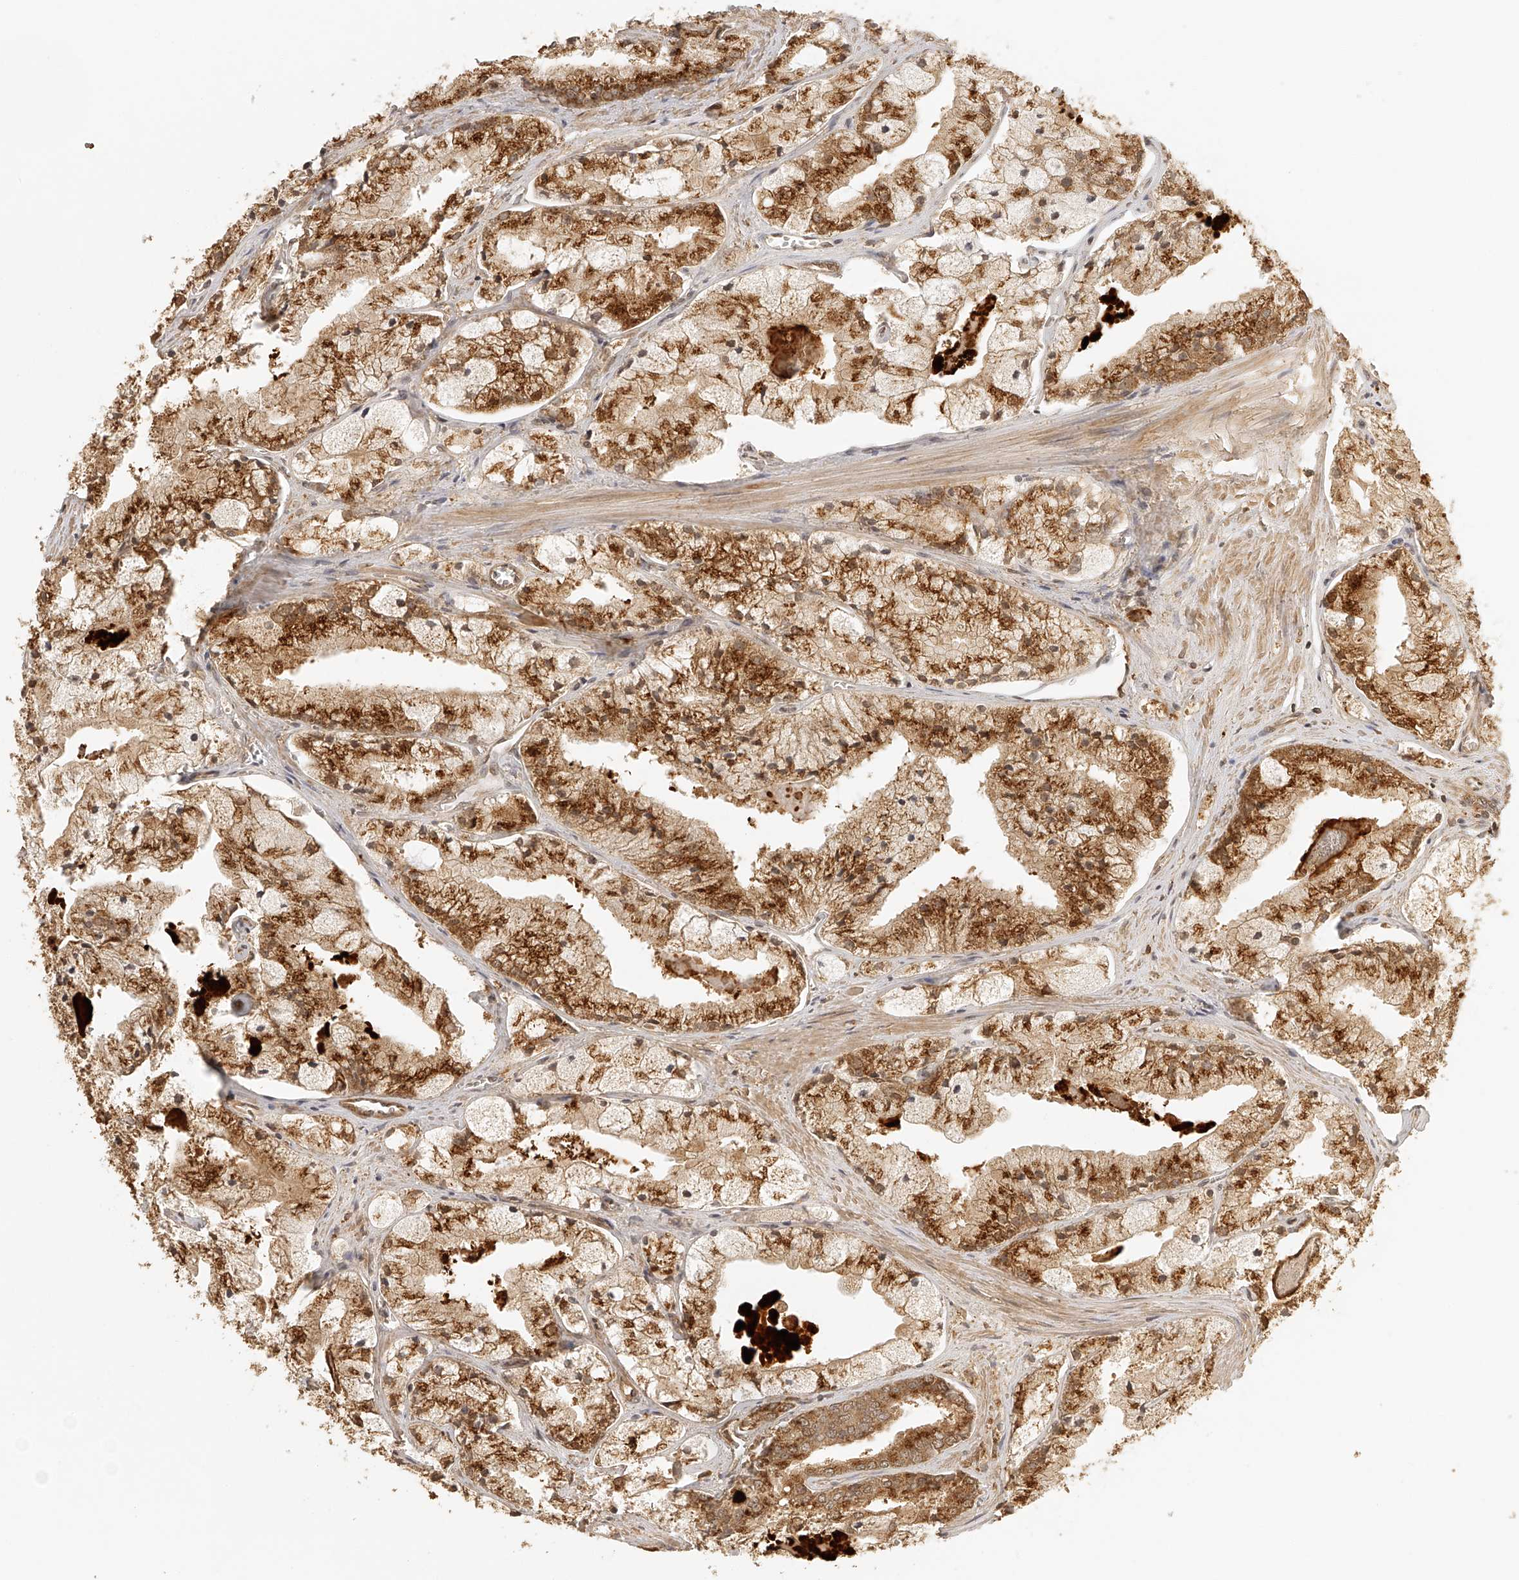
{"staining": {"intensity": "moderate", "quantity": ">75%", "location": "cytoplasmic/membranous"}, "tissue": "prostate cancer", "cell_type": "Tumor cells", "image_type": "cancer", "snomed": [{"axis": "morphology", "description": "Adenocarcinoma, High grade"}, {"axis": "topography", "description": "Prostate"}], "caption": "The image exhibits a brown stain indicating the presence of a protein in the cytoplasmic/membranous of tumor cells in prostate high-grade adenocarcinoma.", "gene": "BCL2L11", "patient": {"sex": "male", "age": 50}}